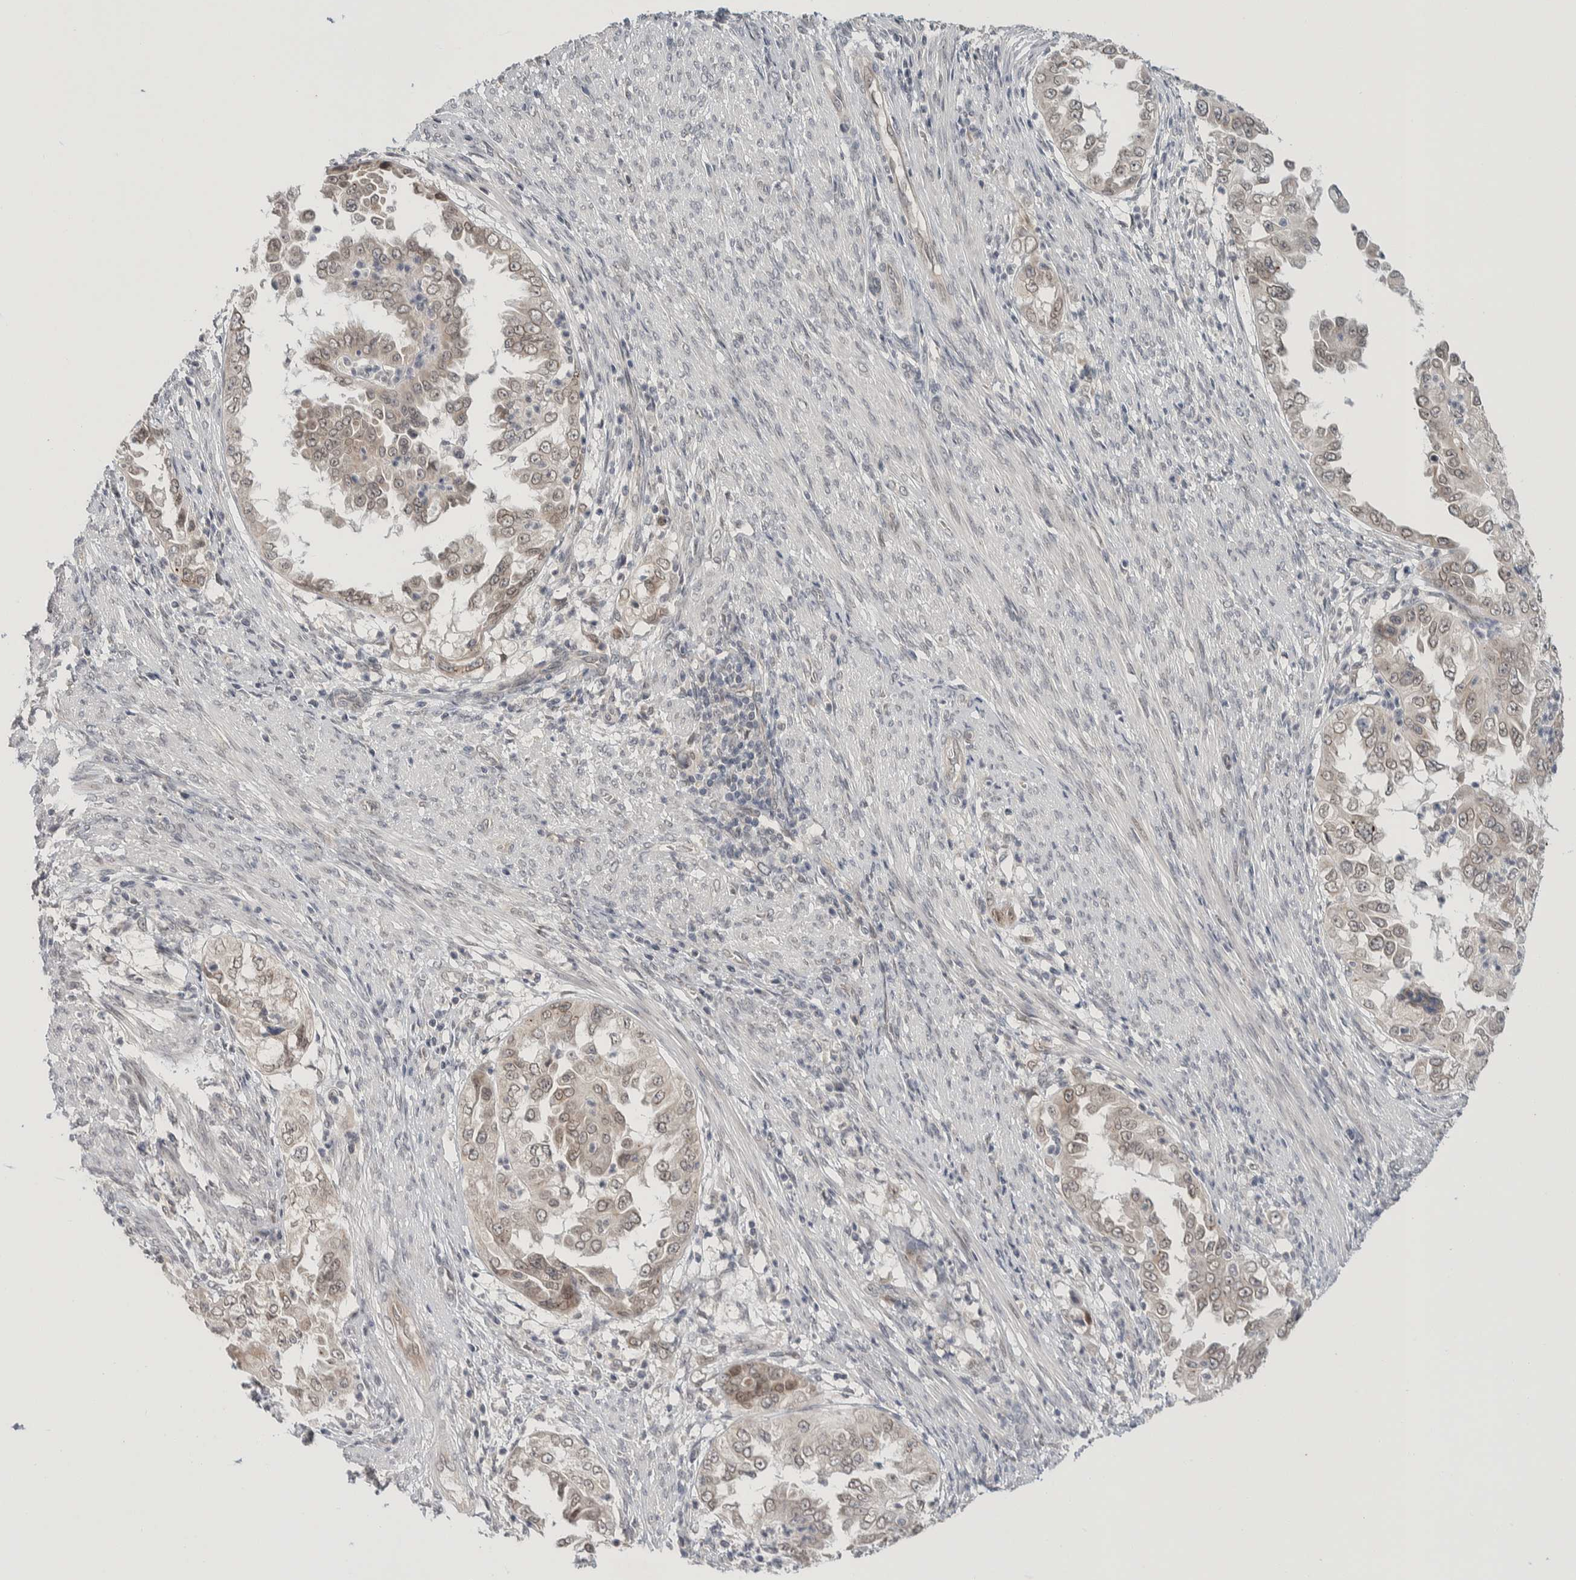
{"staining": {"intensity": "weak", "quantity": ">75%", "location": "cytoplasmic/membranous,nuclear"}, "tissue": "endometrial cancer", "cell_type": "Tumor cells", "image_type": "cancer", "snomed": [{"axis": "morphology", "description": "Adenocarcinoma, NOS"}, {"axis": "topography", "description": "Endometrium"}], "caption": "A brown stain shows weak cytoplasmic/membranous and nuclear positivity of a protein in human endometrial cancer tumor cells.", "gene": "CRAT", "patient": {"sex": "female", "age": 85}}